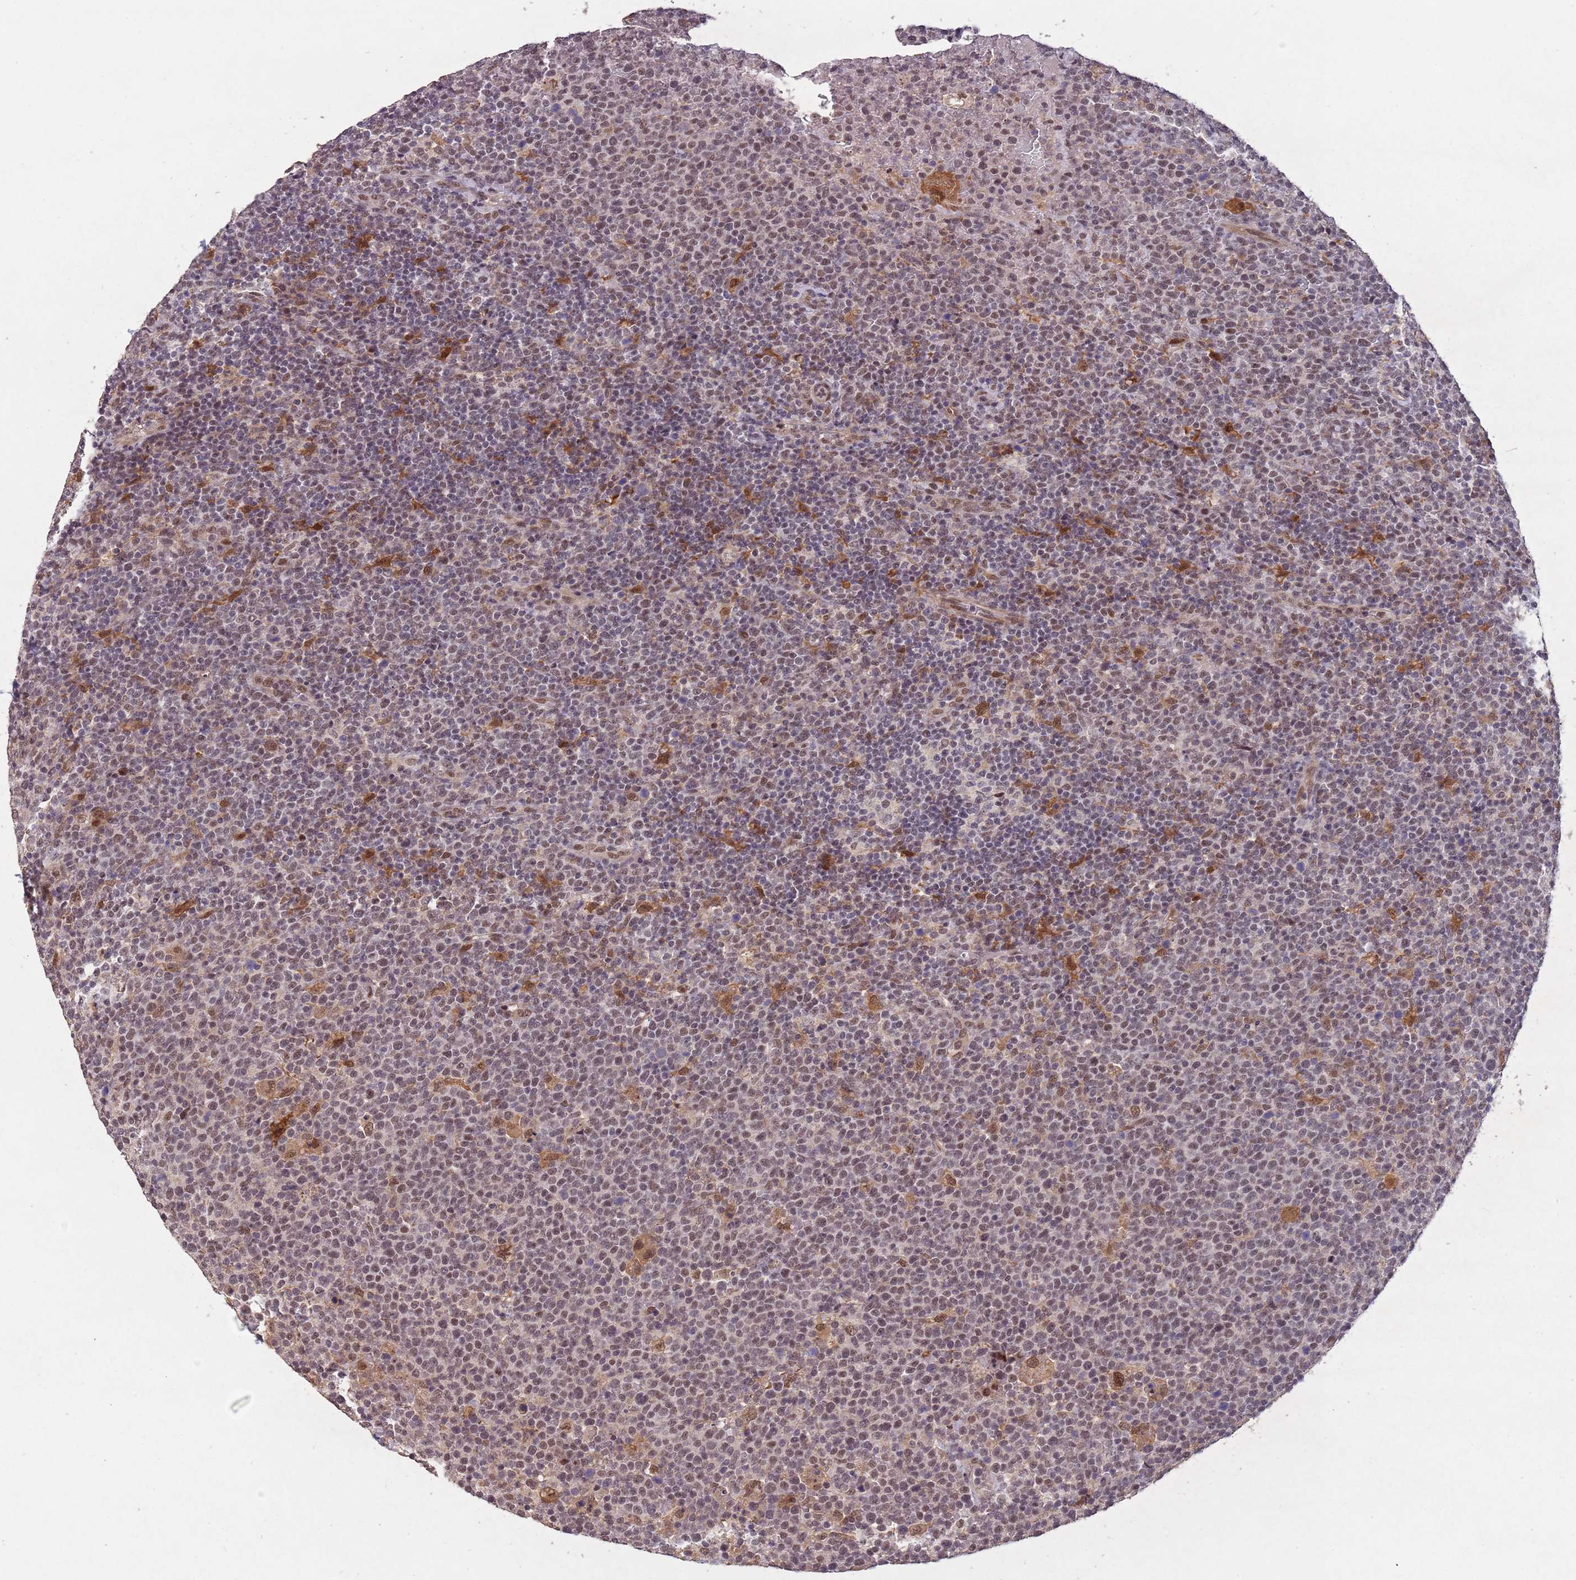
{"staining": {"intensity": "moderate", "quantity": ">75%", "location": "cytoplasmic/membranous,nuclear"}, "tissue": "lymphoma", "cell_type": "Tumor cells", "image_type": "cancer", "snomed": [{"axis": "morphology", "description": "Malignant lymphoma, non-Hodgkin's type, High grade"}, {"axis": "topography", "description": "Lymph node"}], "caption": "Immunohistochemical staining of human high-grade malignant lymphoma, non-Hodgkin's type demonstrates medium levels of moderate cytoplasmic/membranous and nuclear positivity in about >75% of tumor cells.", "gene": "ZNF639", "patient": {"sex": "male", "age": 61}}